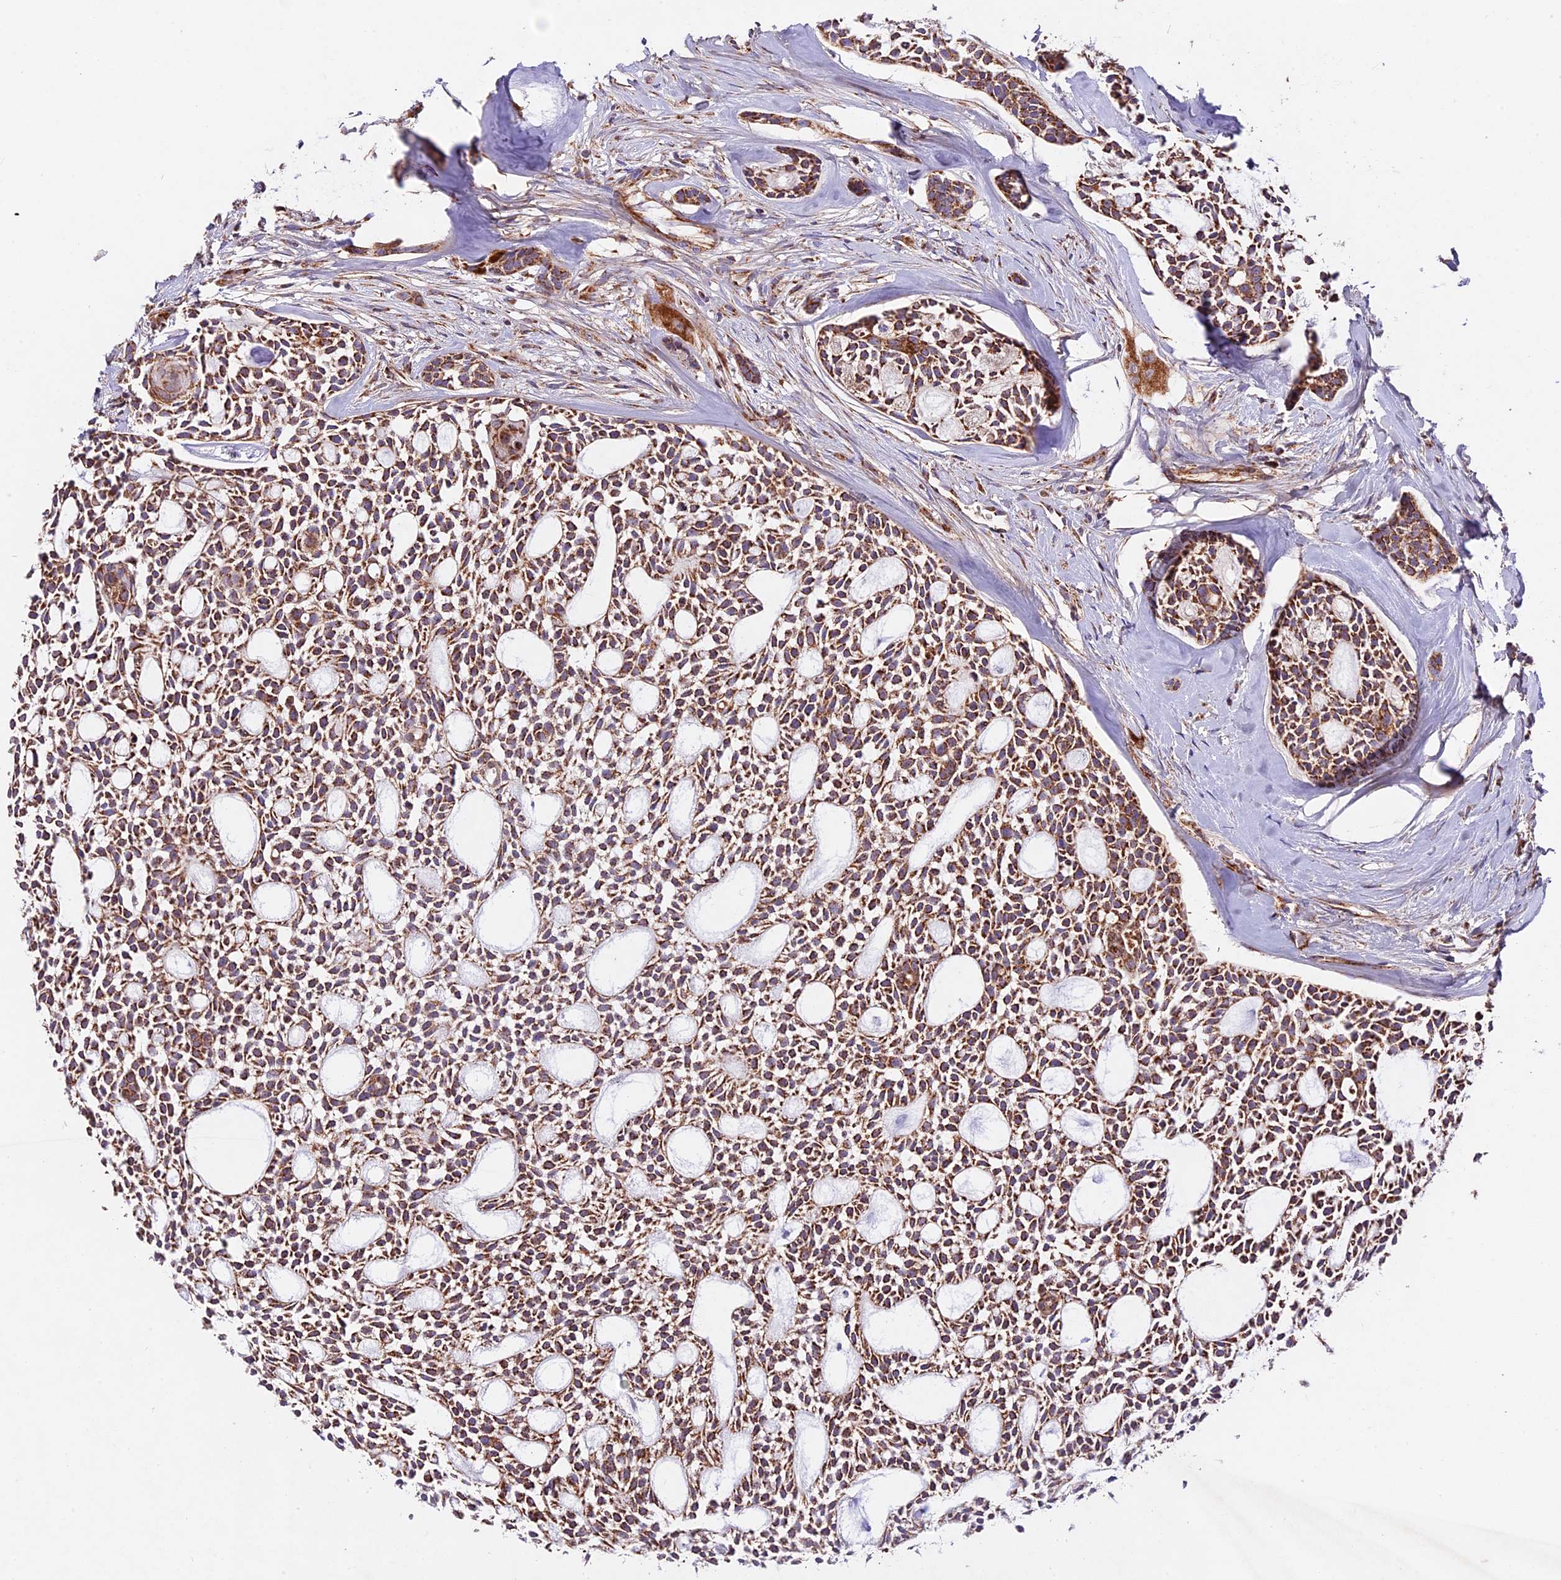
{"staining": {"intensity": "moderate", "quantity": ">75%", "location": "cytoplasmic/membranous"}, "tissue": "head and neck cancer", "cell_type": "Tumor cells", "image_type": "cancer", "snomed": [{"axis": "morphology", "description": "Adenocarcinoma, NOS"}, {"axis": "topography", "description": "Subcutis"}, {"axis": "topography", "description": "Head-Neck"}], "caption": "High-power microscopy captured an IHC image of head and neck adenocarcinoma, revealing moderate cytoplasmic/membranous staining in about >75% of tumor cells.", "gene": "NDUFA8", "patient": {"sex": "female", "age": 73}}